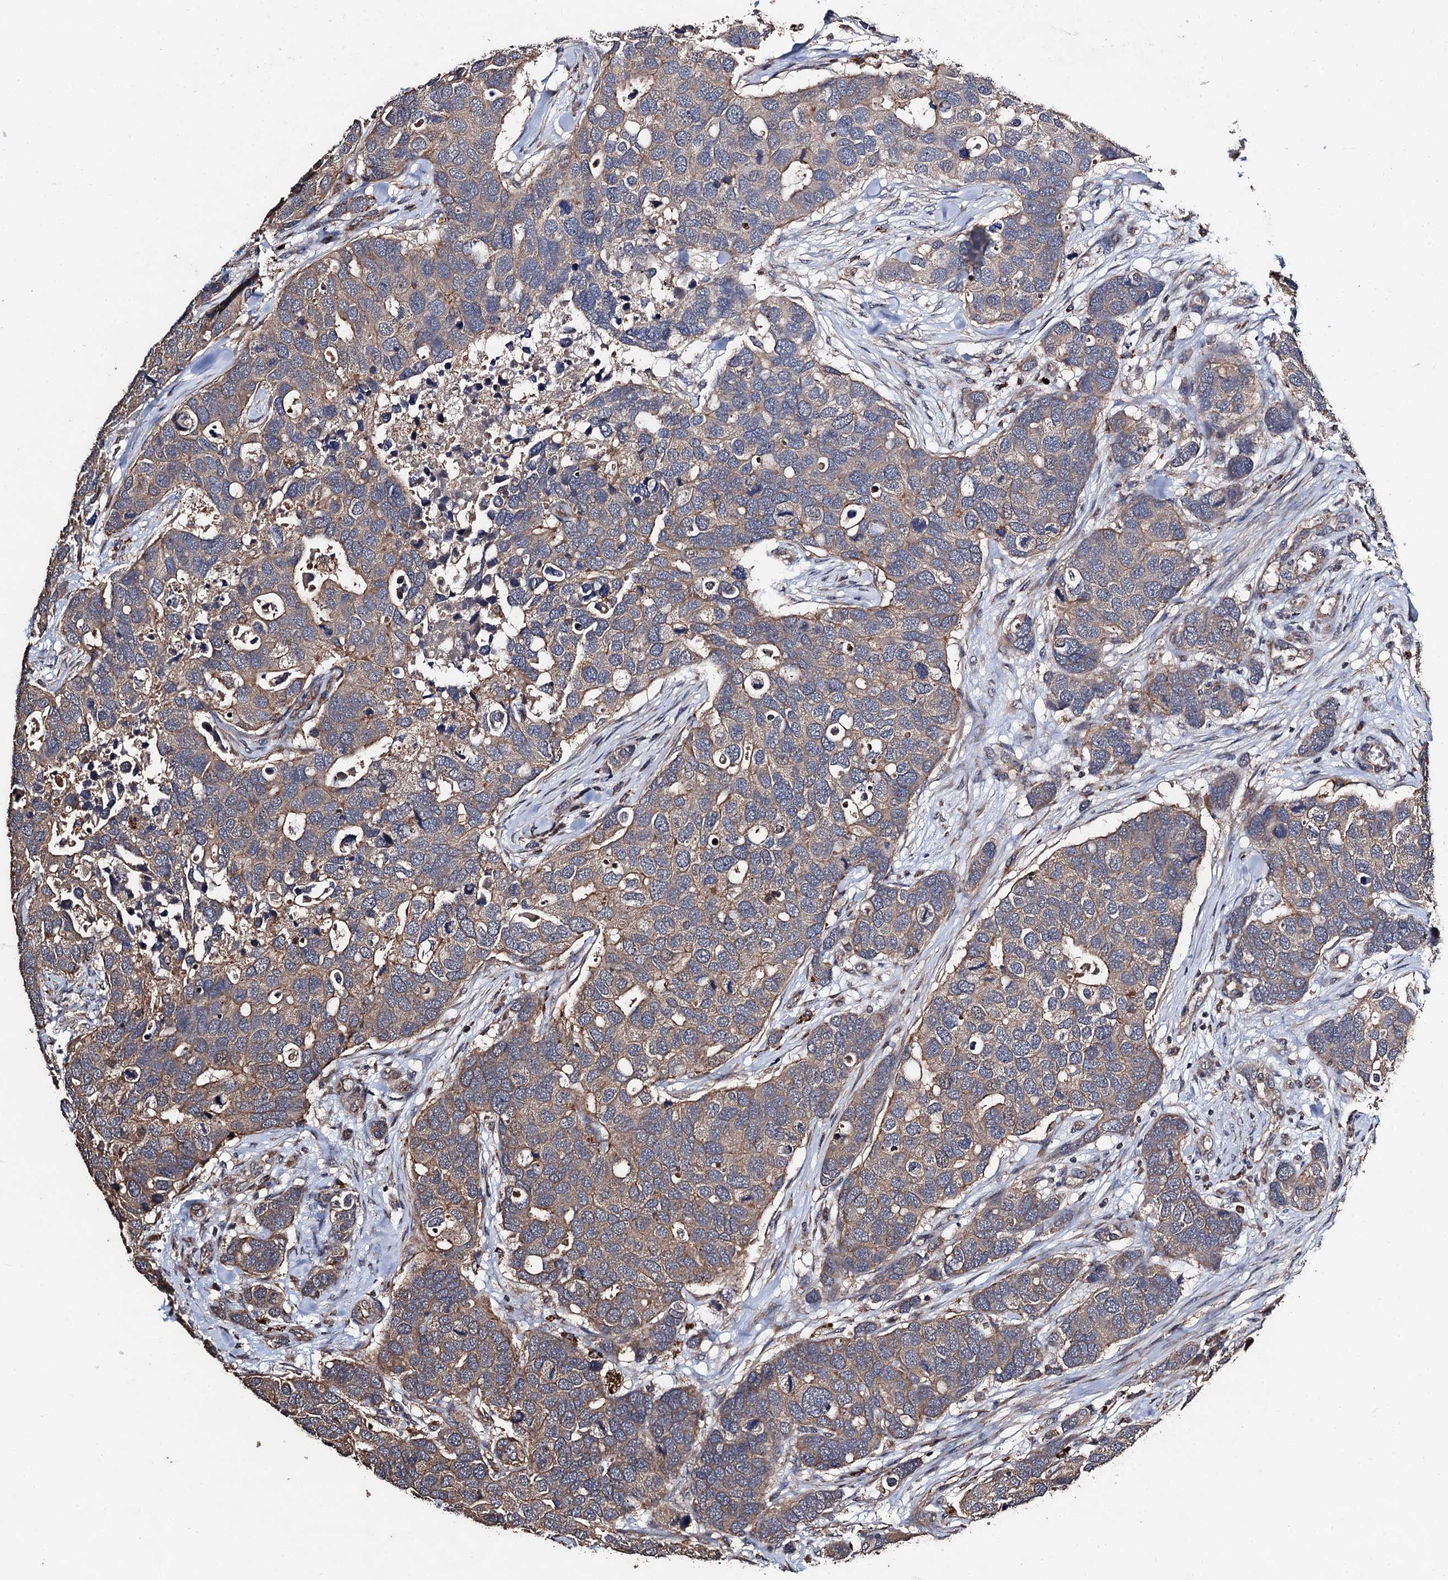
{"staining": {"intensity": "weak", "quantity": "25%-75%", "location": "cytoplasmic/membranous"}, "tissue": "breast cancer", "cell_type": "Tumor cells", "image_type": "cancer", "snomed": [{"axis": "morphology", "description": "Duct carcinoma"}, {"axis": "topography", "description": "Breast"}], "caption": "About 25%-75% of tumor cells in breast cancer show weak cytoplasmic/membranous protein expression as visualized by brown immunohistochemical staining.", "gene": "PPTC7", "patient": {"sex": "female", "age": 83}}